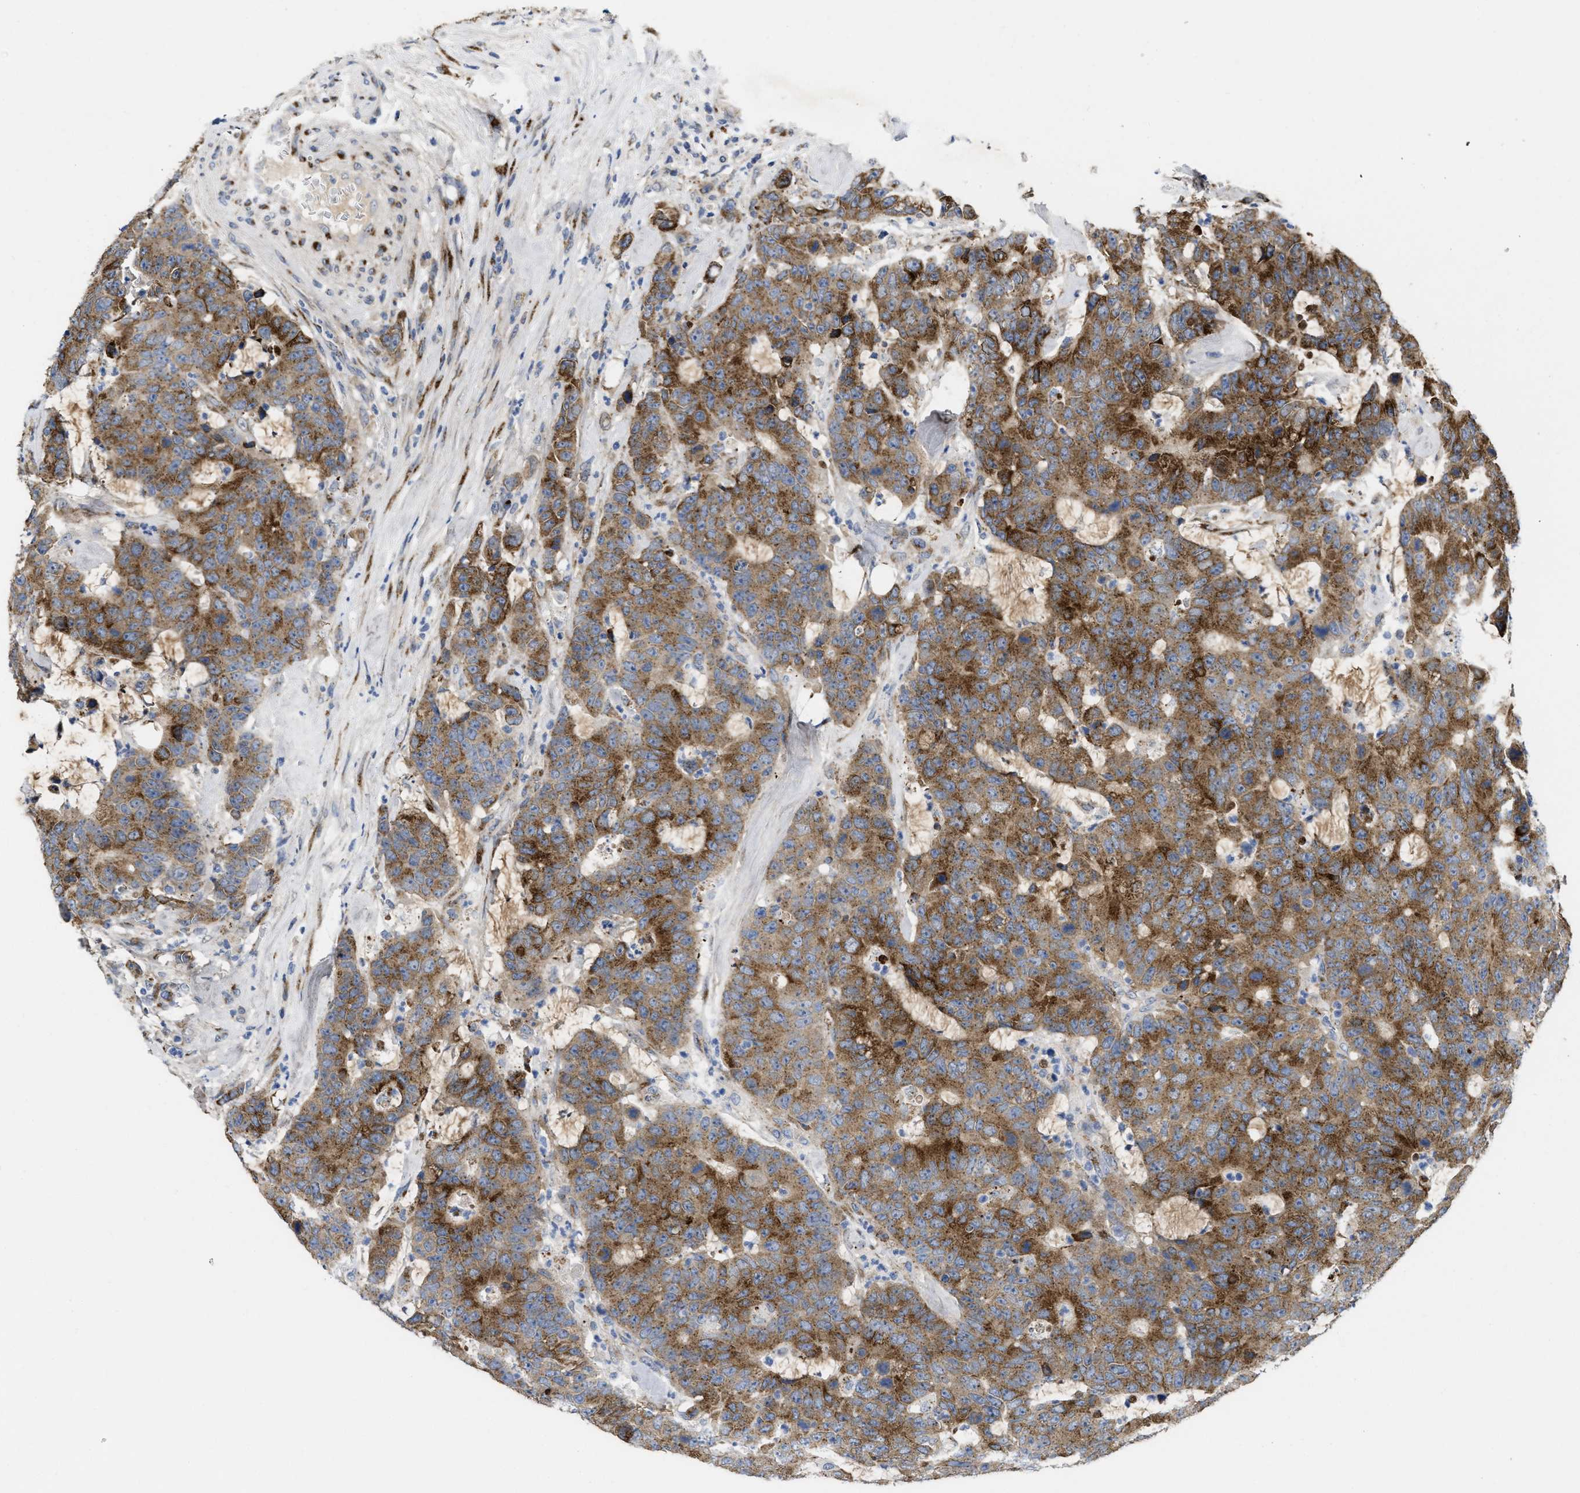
{"staining": {"intensity": "strong", "quantity": "25%-75%", "location": "cytoplasmic/membranous"}, "tissue": "colorectal cancer", "cell_type": "Tumor cells", "image_type": "cancer", "snomed": [{"axis": "morphology", "description": "Adenocarcinoma, NOS"}, {"axis": "topography", "description": "Colon"}], "caption": "Approximately 25%-75% of tumor cells in colorectal adenocarcinoma exhibit strong cytoplasmic/membranous protein positivity as visualized by brown immunohistochemical staining.", "gene": "ZNF70", "patient": {"sex": "female", "age": 86}}